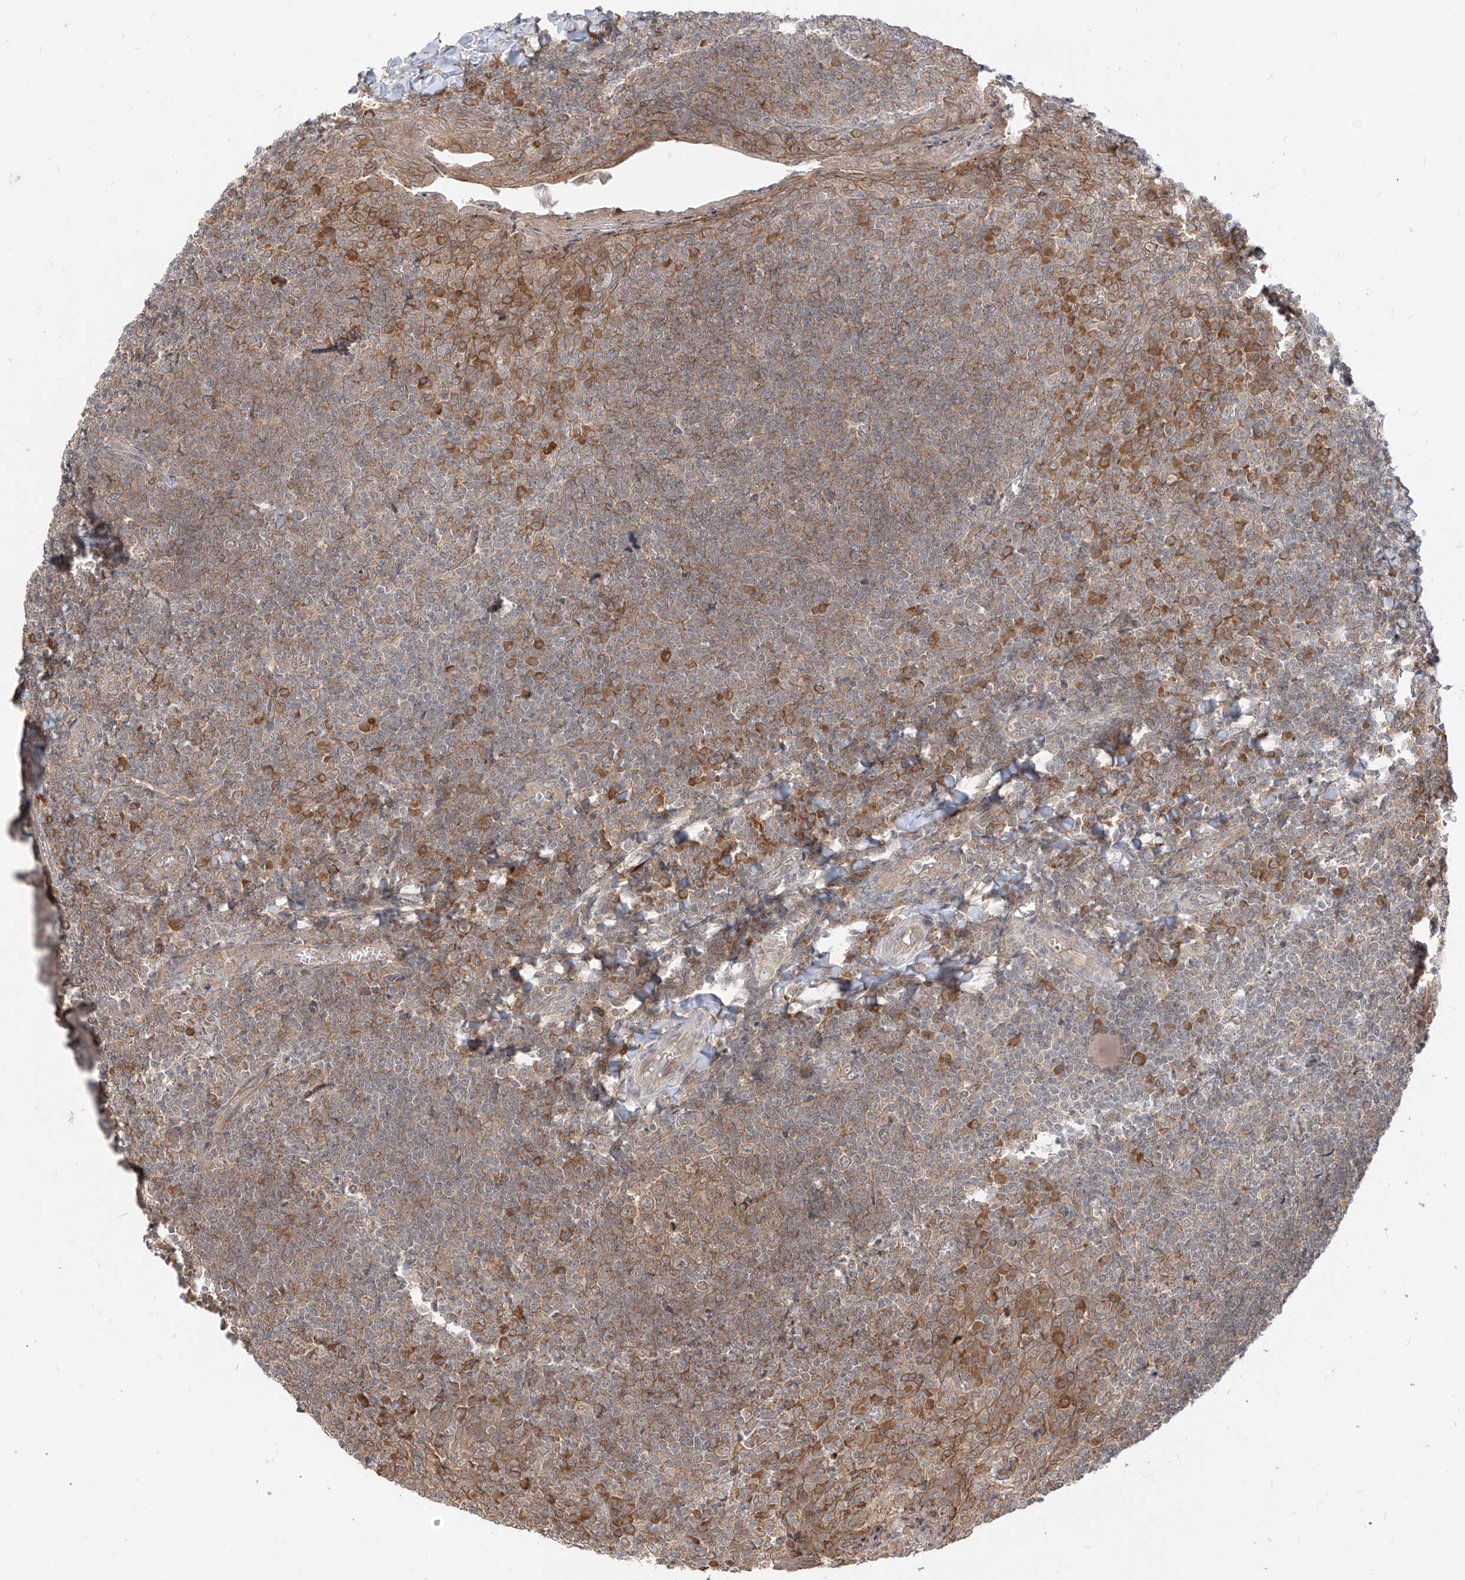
{"staining": {"intensity": "moderate", "quantity": ">75%", "location": "cytoplasmic/membranous"}, "tissue": "tonsil", "cell_type": "Germinal center cells", "image_type": "normal", "snomed": [{"axis": "morphology", "description": "Normal tissue, NOS"}, {"axis": "topography", "description": "Tonsil"}], "caption": "Protein expression by immunohistochemistry demonstrates moderate cytoplasmic/membranous positivity in approximately >75% of germinal center cells in unremarkable tonsil. (IHC, brightfield microscopy, high magnification).", "gene": "MTUS2", "patient": {"sex": "male", "age": 27}}